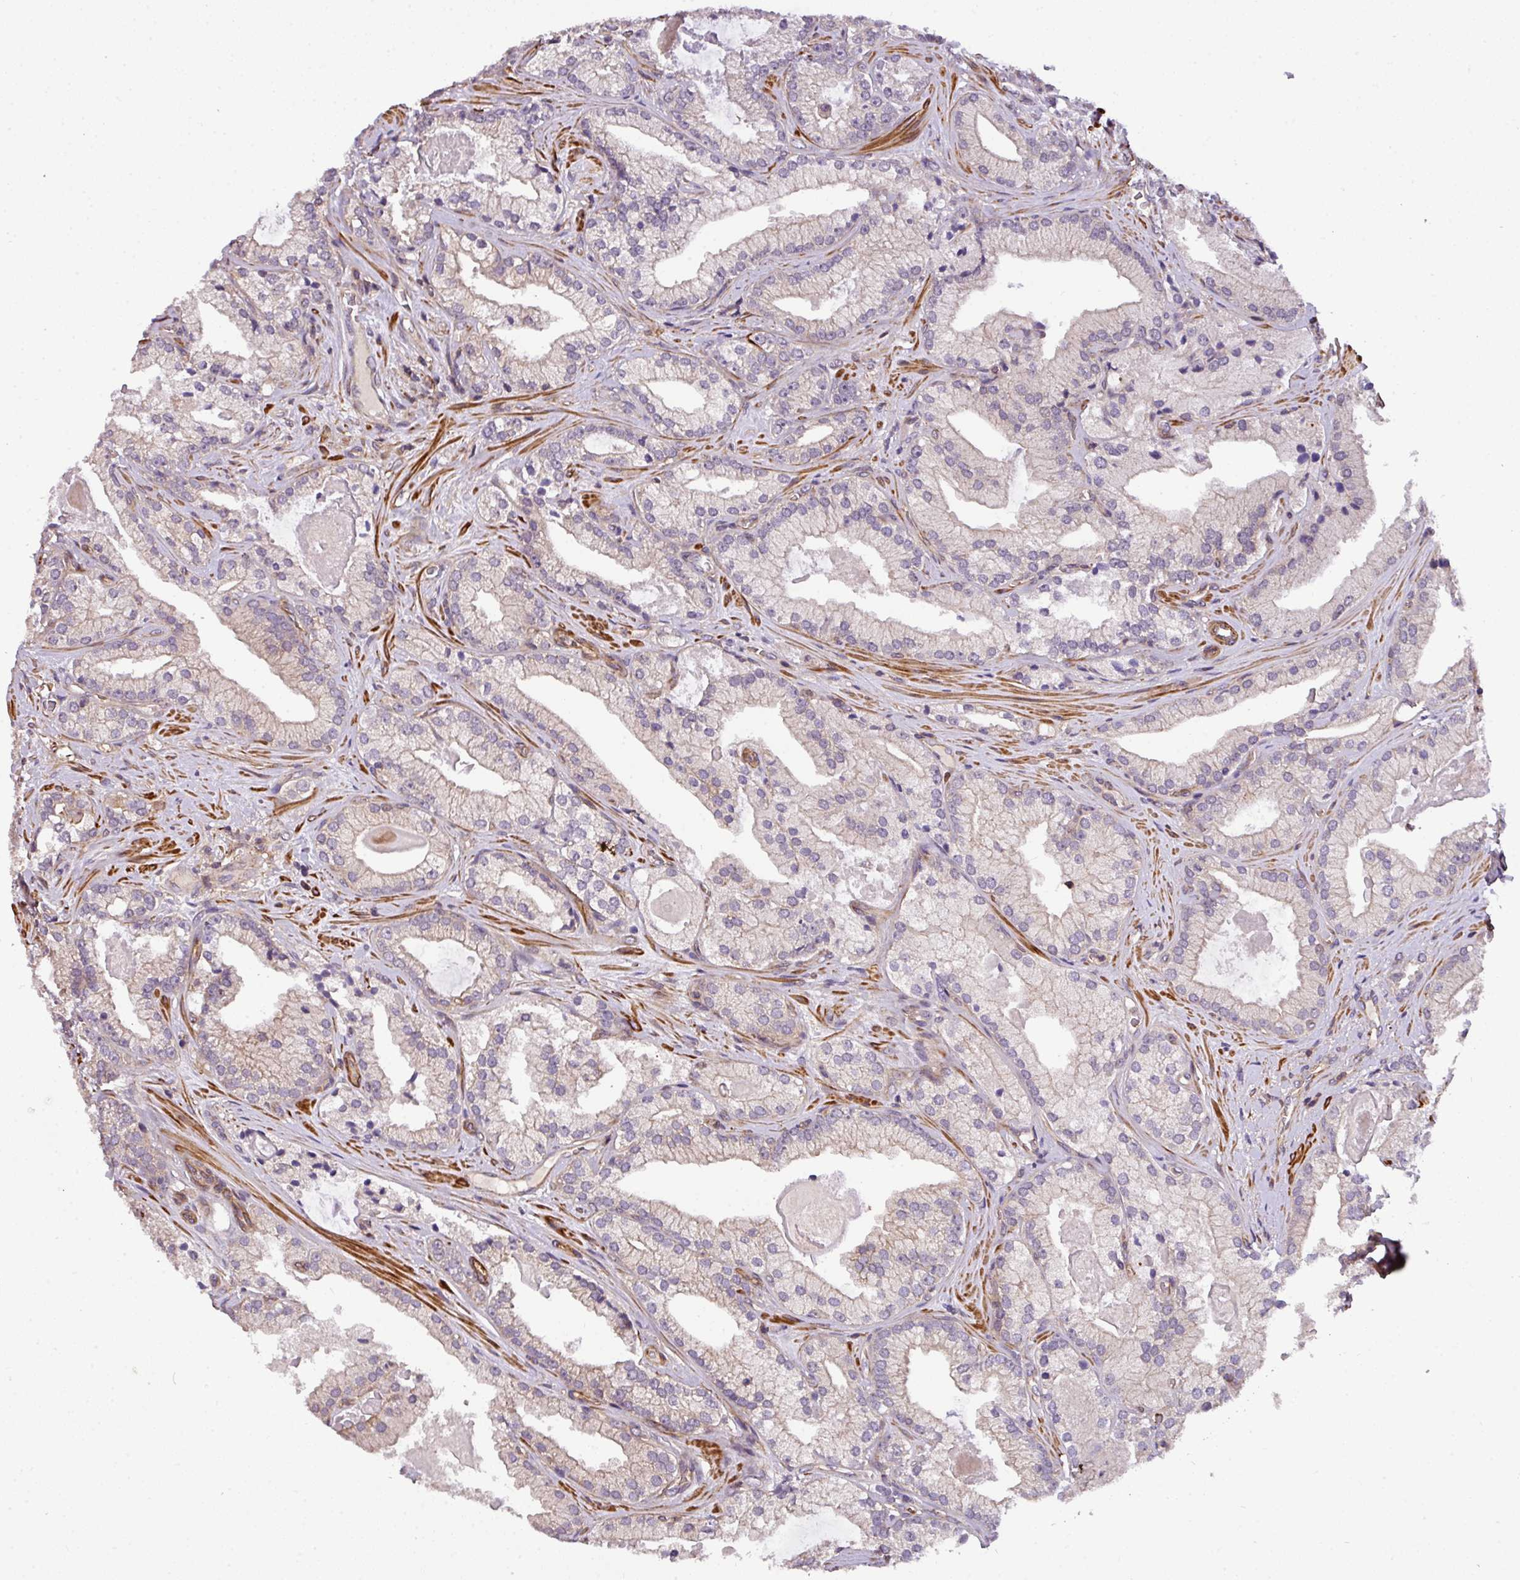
{"staining": {"intensity": "negative", "quantity": "none", "location": "none"}, "tissue": "prostate cancer", "cell_type": "Tumor cells", "image_type": "cancer", "snomed": [{"axis": "morphology", "description": "Adenocarcinoma, High grade"}, {"axis": "topography", "description": "Prostate"}], "caption": "Immunohistochemical staining of high-grade adenocarcinoma (prostate) reveals no significant expression in tumor cells.", "gene": "CASS4", "patient": {"sex": "male", "age": 68}}